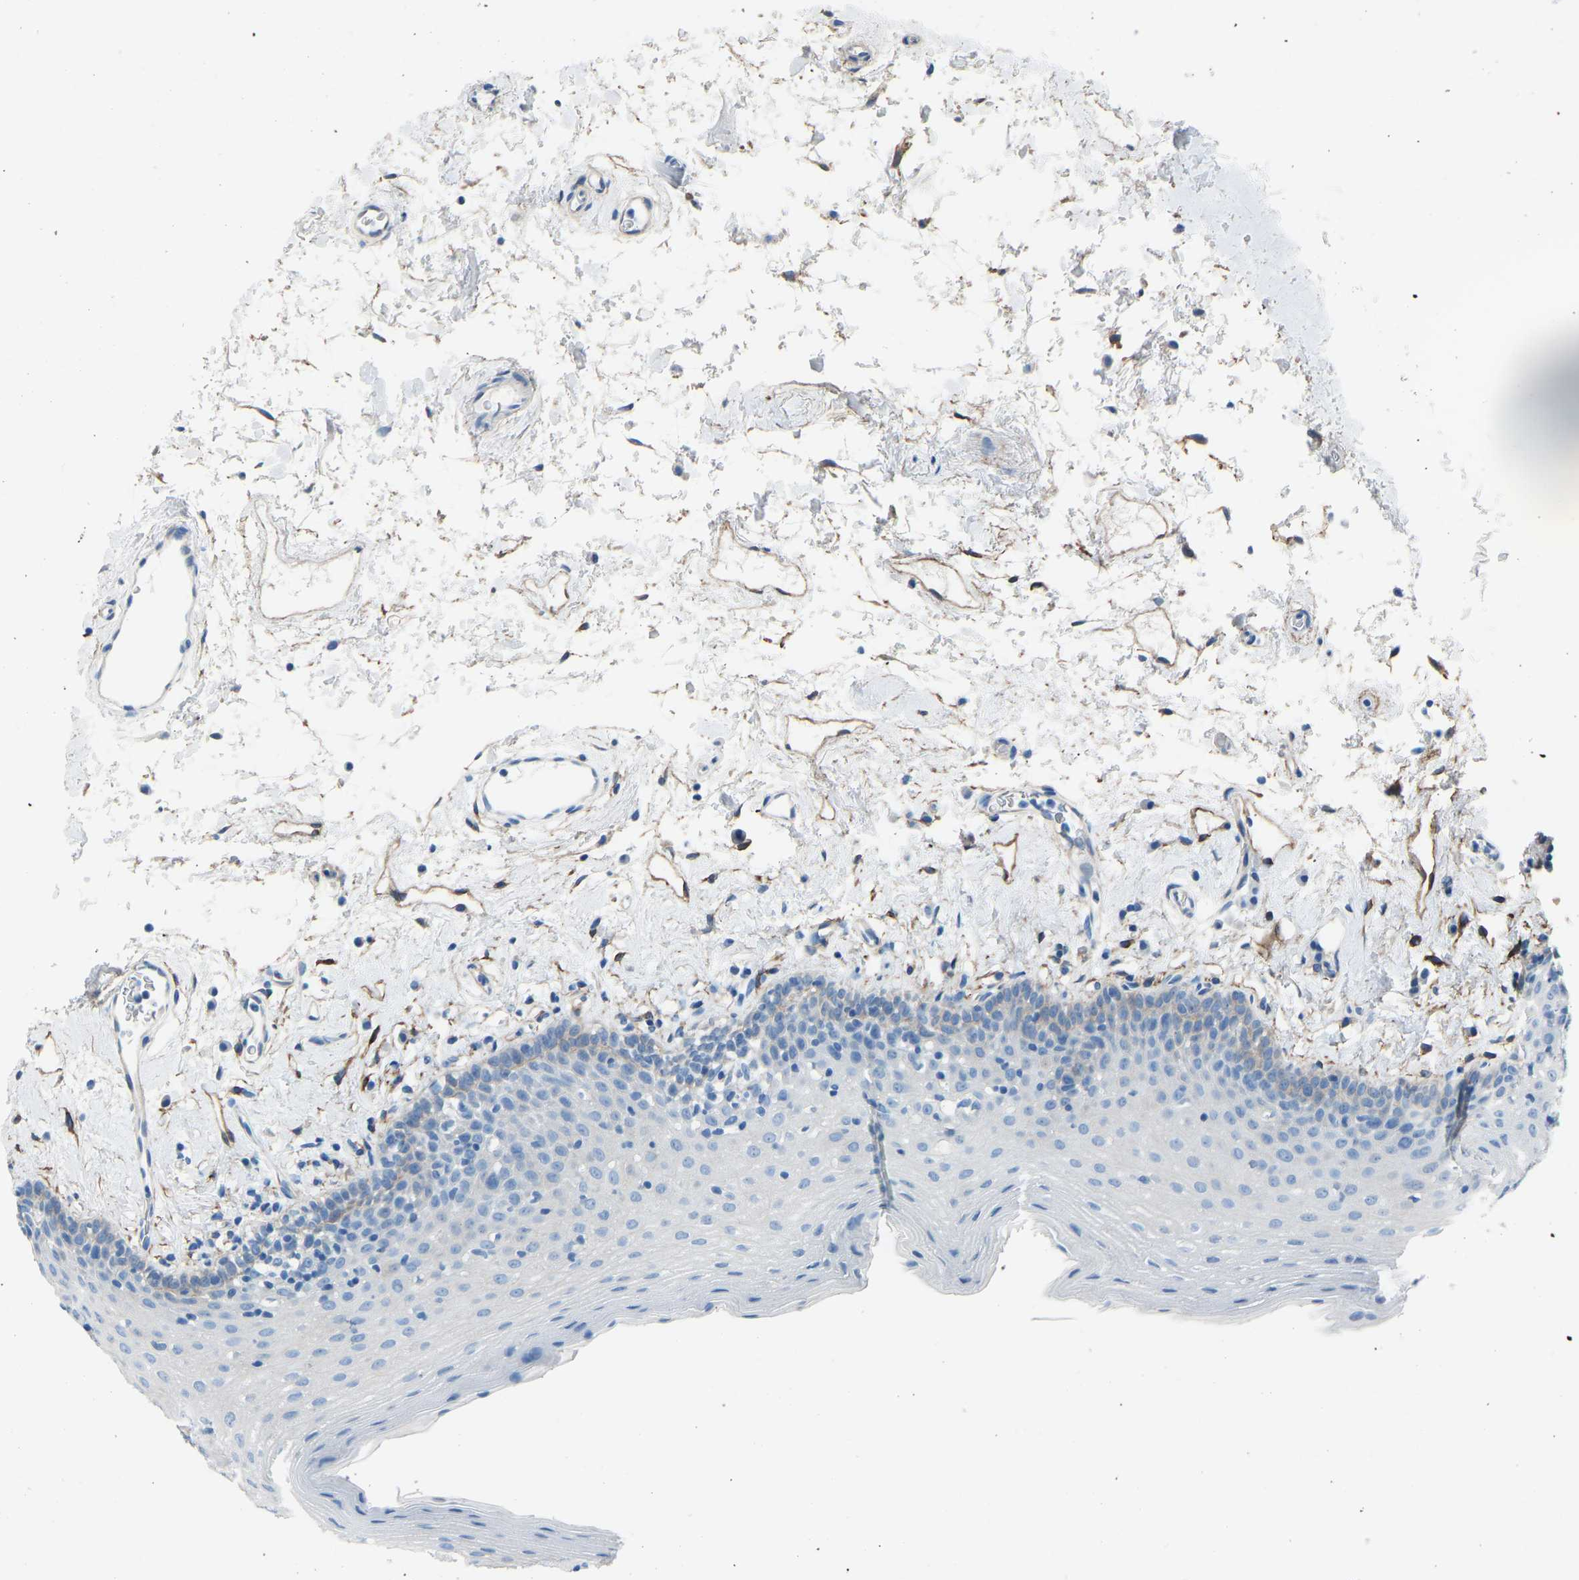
{"staining": {"intensity": "moderate", "quantity": "<25%", "location": "cytoplasmic/membranous"}, "tissue": "oral mucosa", "cell_type": "Squamous epithelial cells", "image_type": "normal", "snomed": [{"axis": "morphology", "description": "Normal tissue, NOS"}, {"axis": "topography", "description": "Oral tissue"}], "caption": "A brown stain highlights moderate cytoplasmic/membranous positivity of a protein in squamous epithelial cells of unremarkable human oral mucosa. Nuclei are stained in blue.", "gene": "MYH10", "patient": {"sex": "male", "age": 66}}